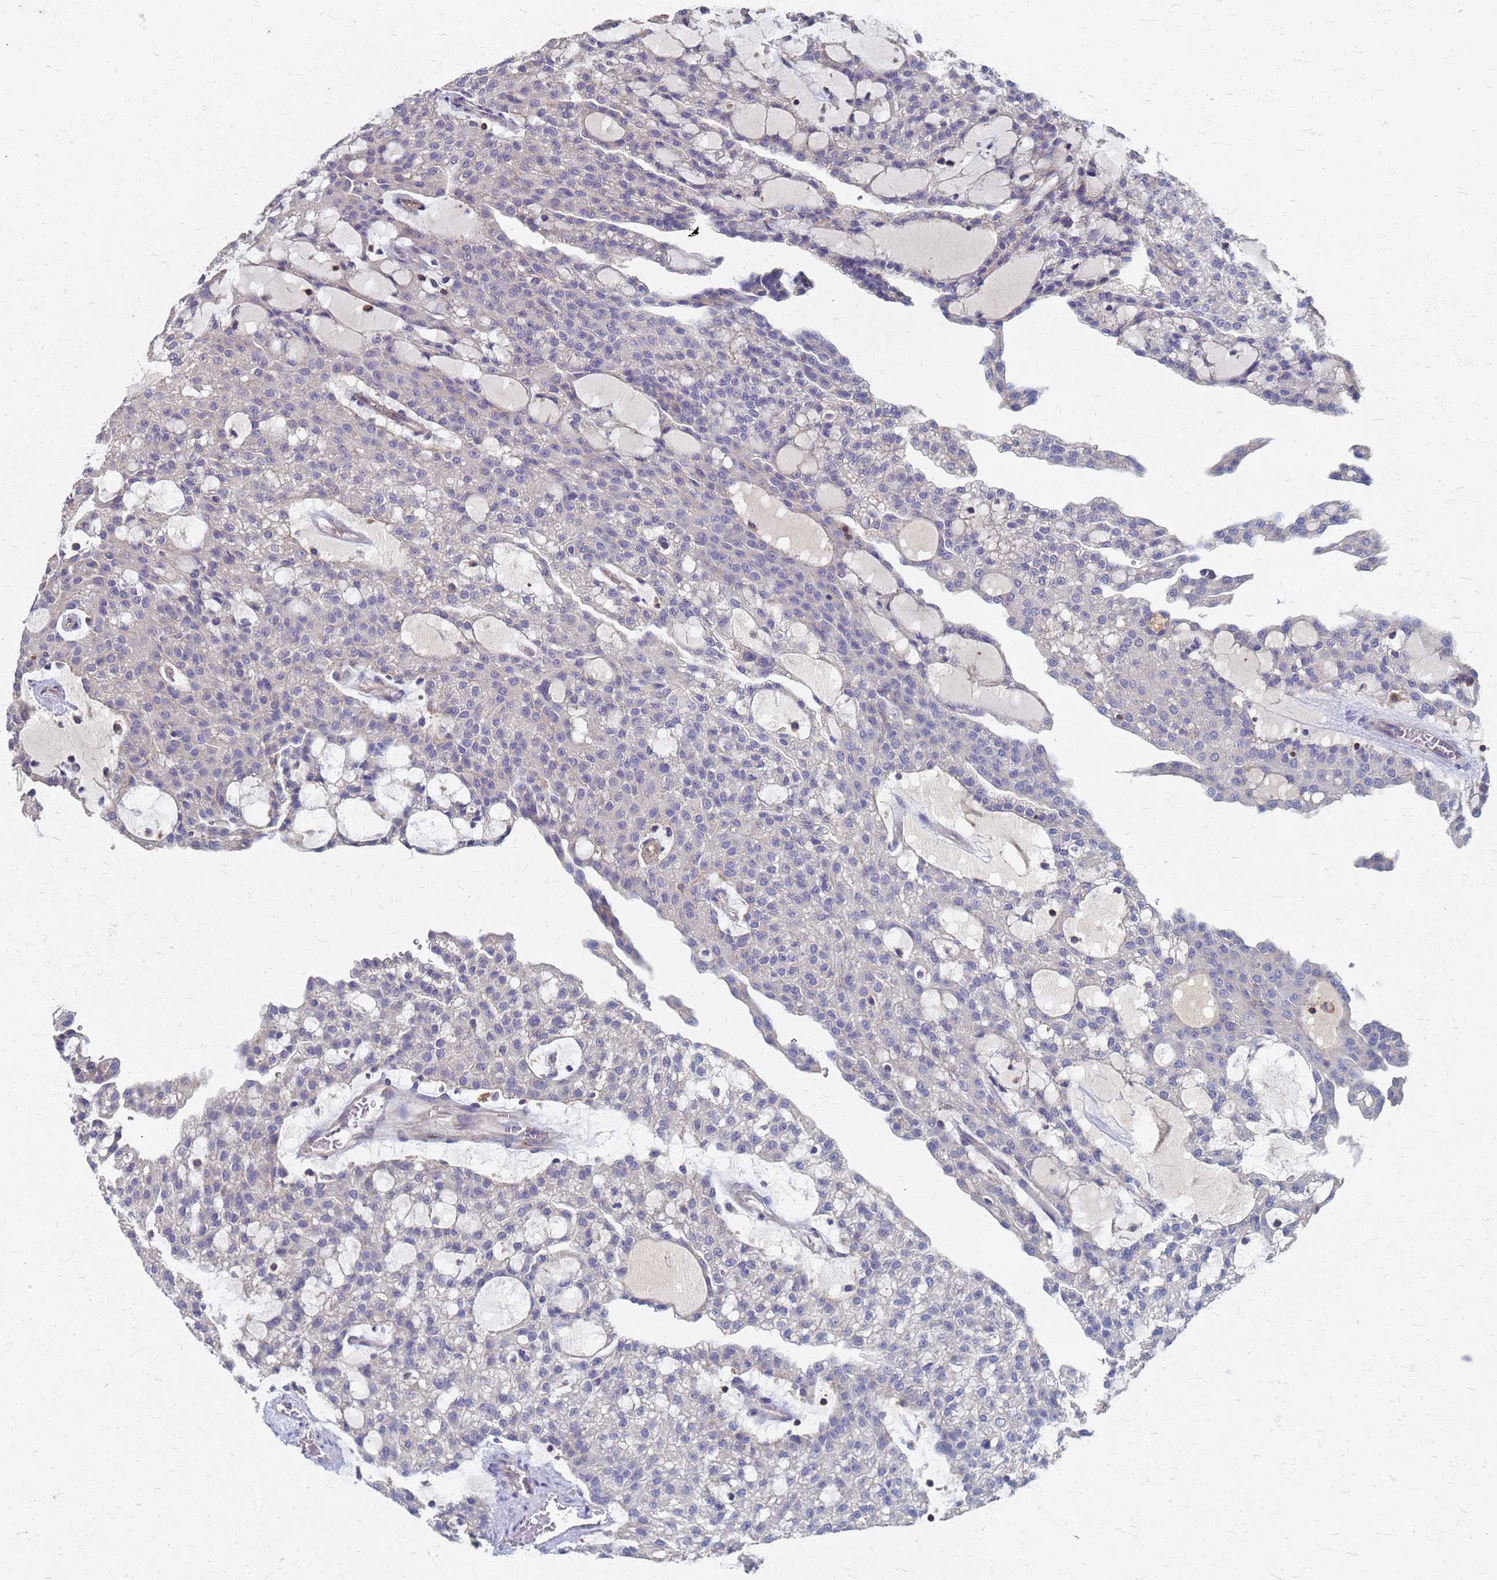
{"staining": {"intensity": "negative", "quantity": "none", "location": "none"}, "tissue": "renal cancer", "cell_type": "Tumor cells", "image_type": "cancer", "snomed": [{"axis": "morphology", "description": "Adenocarcinoma, NOS"}, {"axis": "topography", "description": "Kidney"}], "caption": "An immunohistochemistry histopathology image of adenocarcinoma (renal) is shown. There is no staining in tumor cells of adenocarcinoma (renal). (DAB immunohistochemistry (IHC), high magnification).", "gene": "KRCC1", "patient": {"sex": "male", "age": 63}}